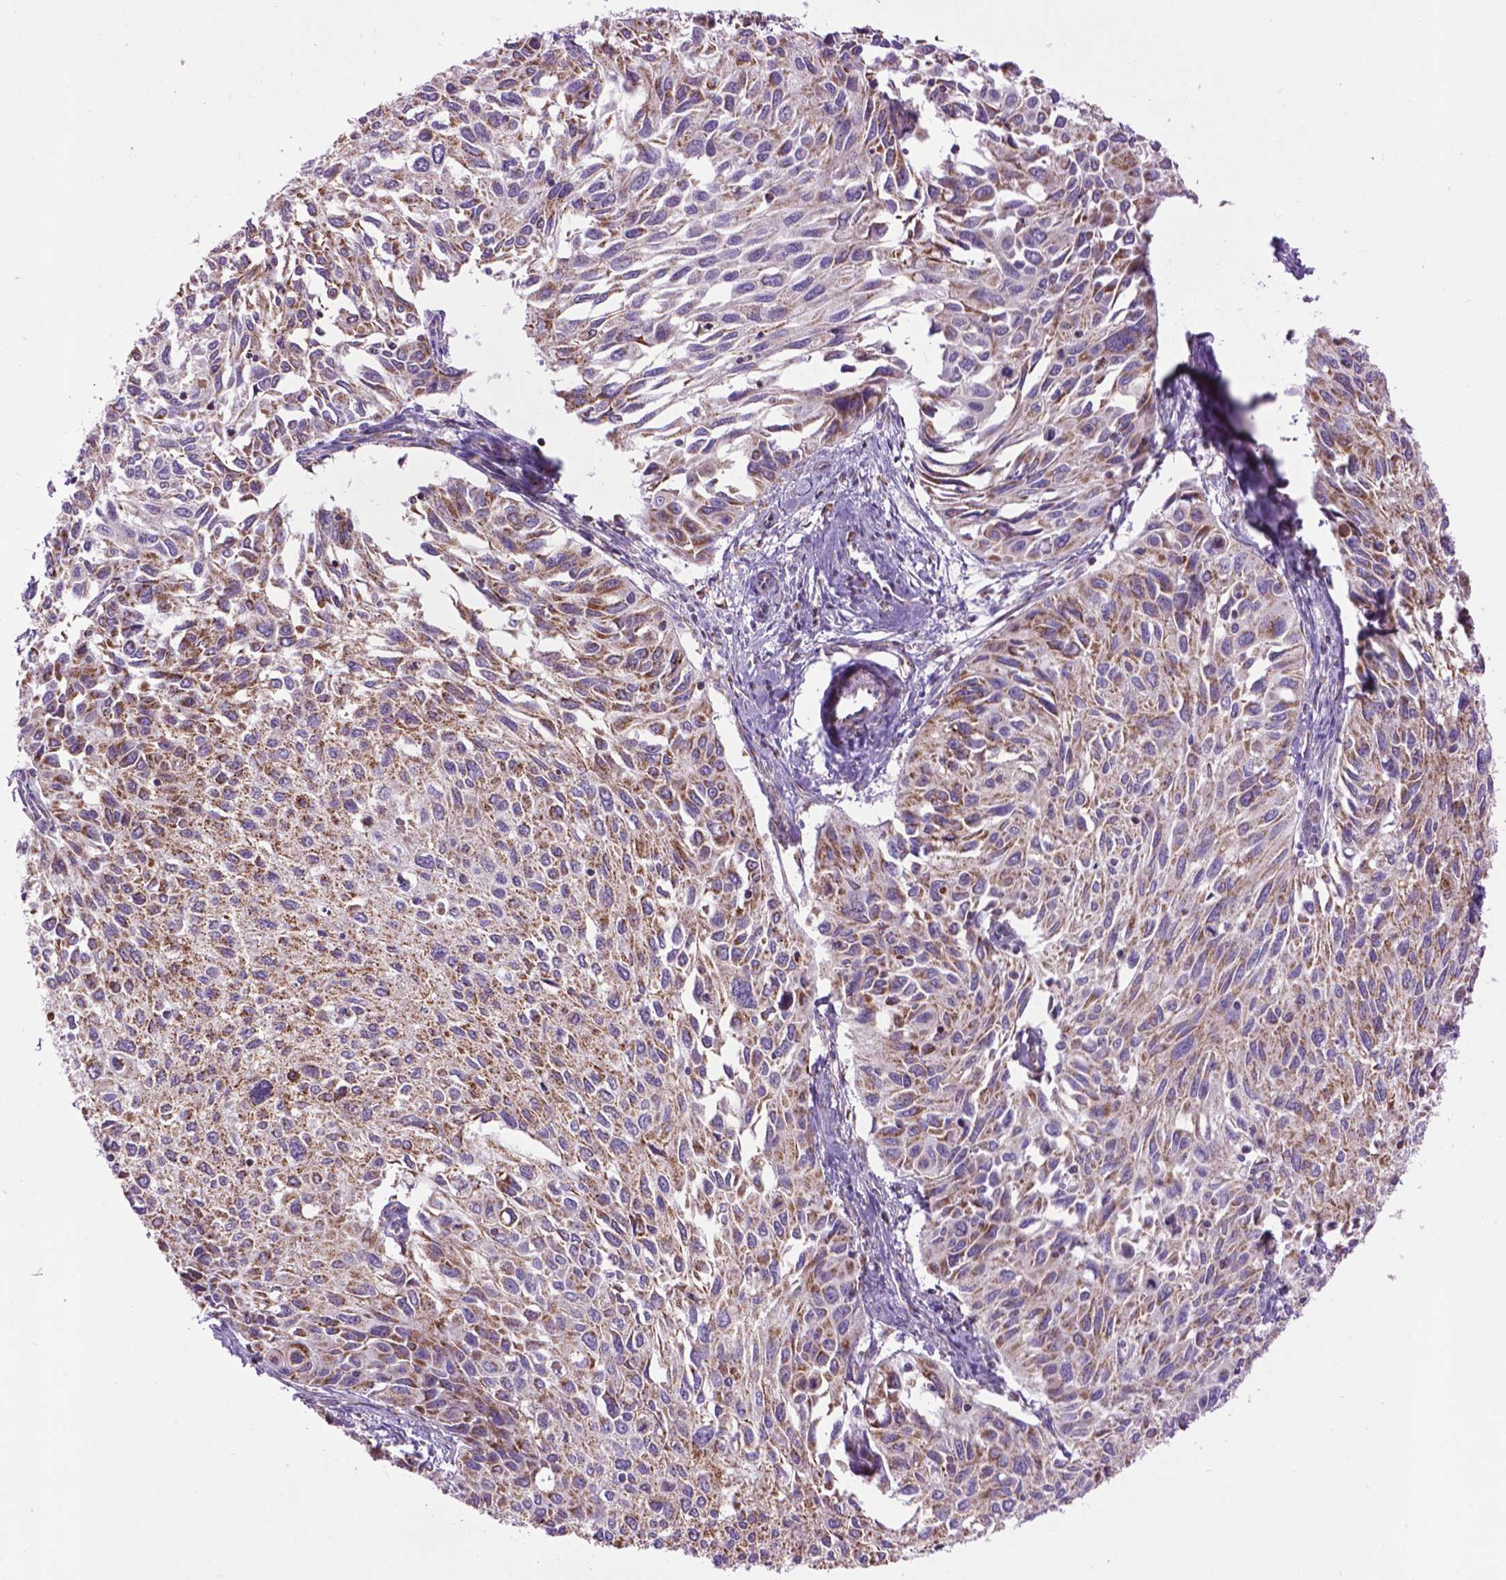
{"staining": {"intensity": "moderate", "quantity": ">75%", "location": "cytoplasmic/membranous"}, "tissue": "cervical cancer", "cell_type": "Tumor cells", "image_type": "cancer", "snomed": [{"axis": "morphology", "description": "Squamous cell carcinoma, NOS"}, {"axis": "topography", "description": "Cervix"}], "caption": "Protein expression analysis of cervical cancer exhibits moderate cytoplasmic/membranous staining in approximately >75% of tumor cells. Immunohistochemistry stains the protein in brown and the nuclei are stained blue.", "gene": "PYCR3", "patient": {"sex": "female", "age": 50}}